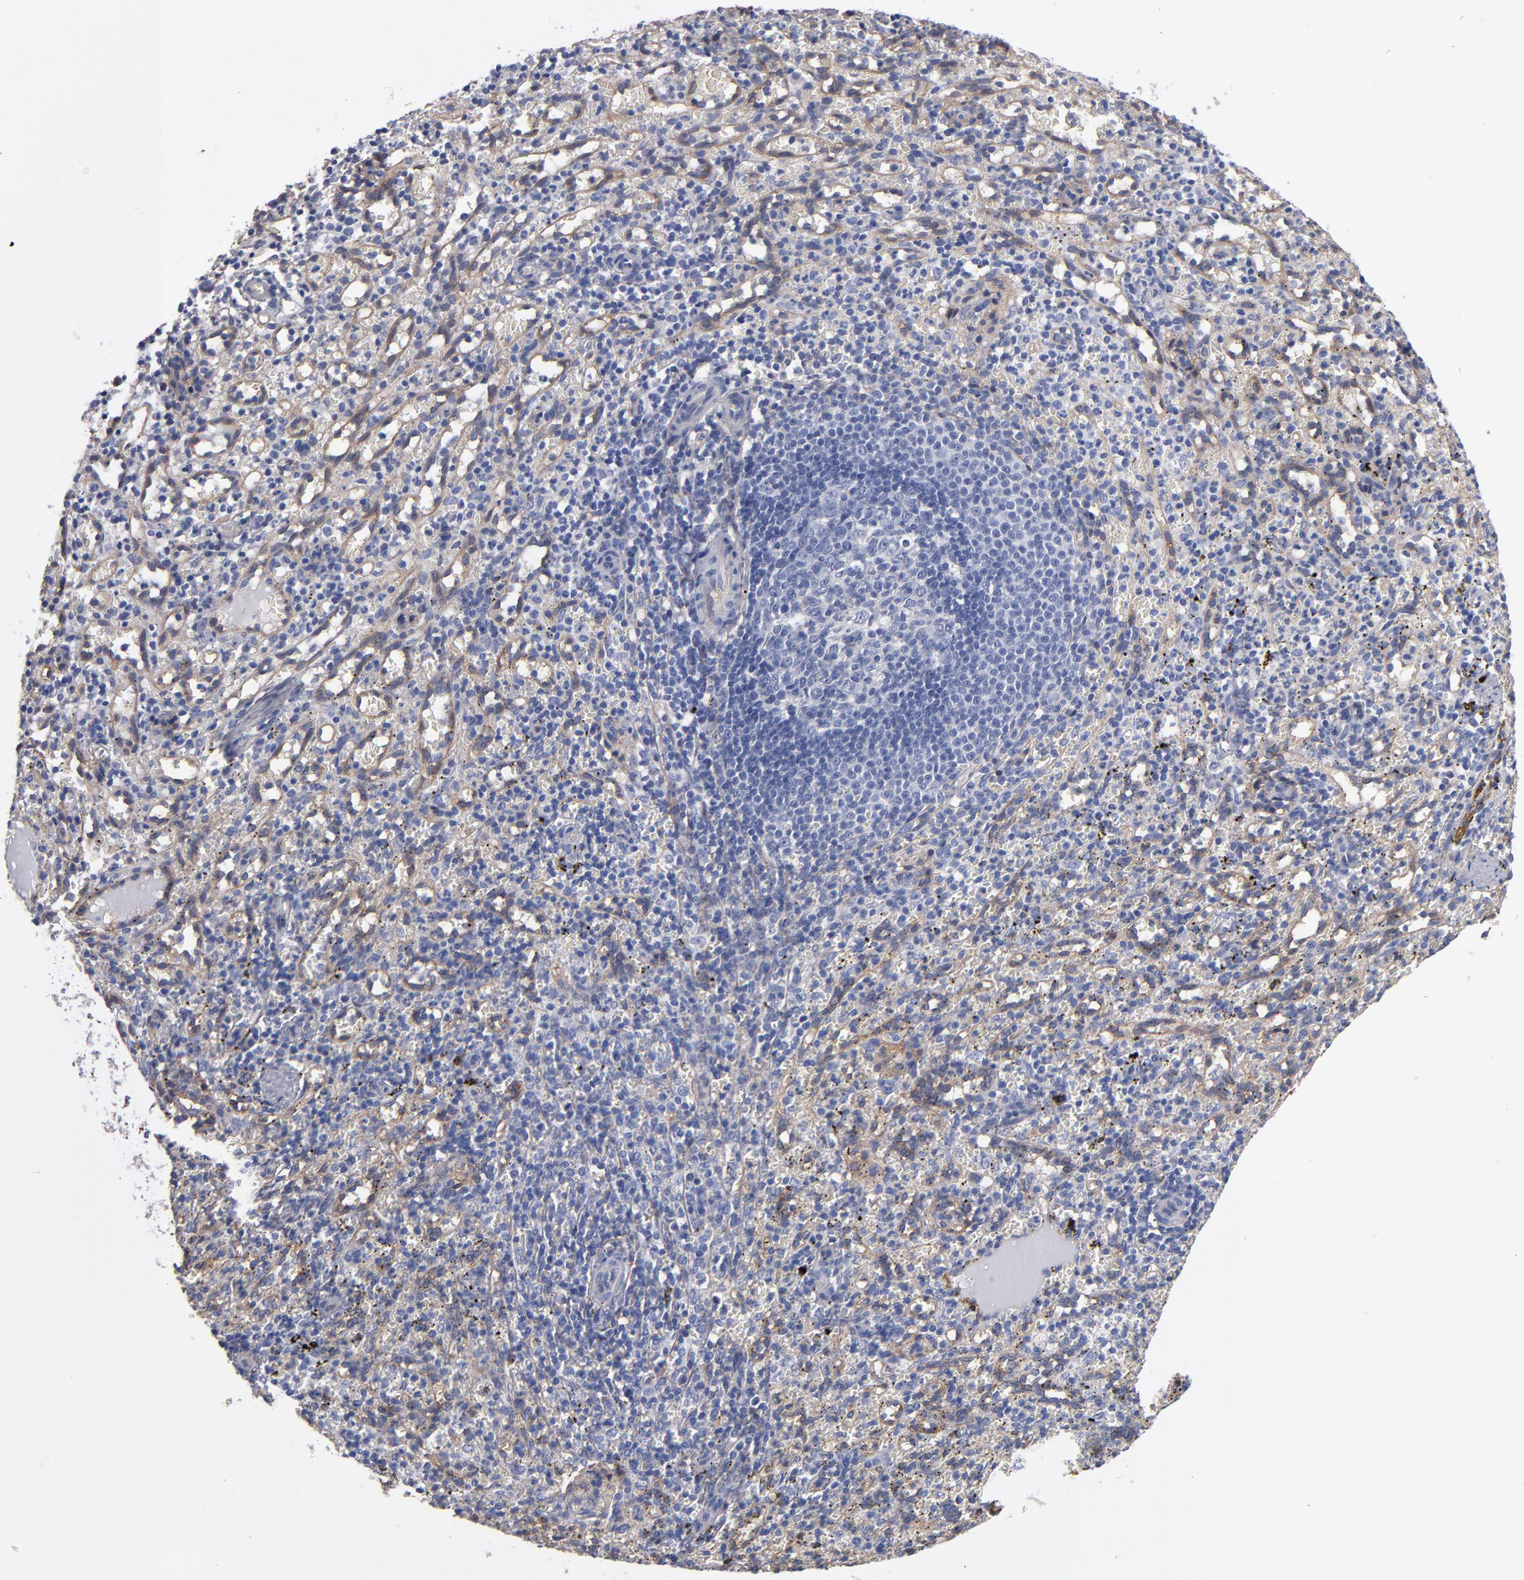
{"staining": {"intensity": "negative", "quantity": "none", "location": "none"}, "tissue": "spleen", "cell_type": "Cells in red pulp", "image_type": "normal", "snomed": [{"axis": "morphology", "description": "Normal tissue, NOS"}, {"axis": "topography", "description": "Spleen"}], "caption": "Immunohistochemical staining of unremarkable human spleen exhibits no significant staining in cells in red pulp. The staining is performed using DAB (3,3'-diaminobenzidine) brown chromogen with nuclei counter-stained in using hematoxylin.", "gene": "PLSCR4", "patient": {"sex": "female", "age": 10}}